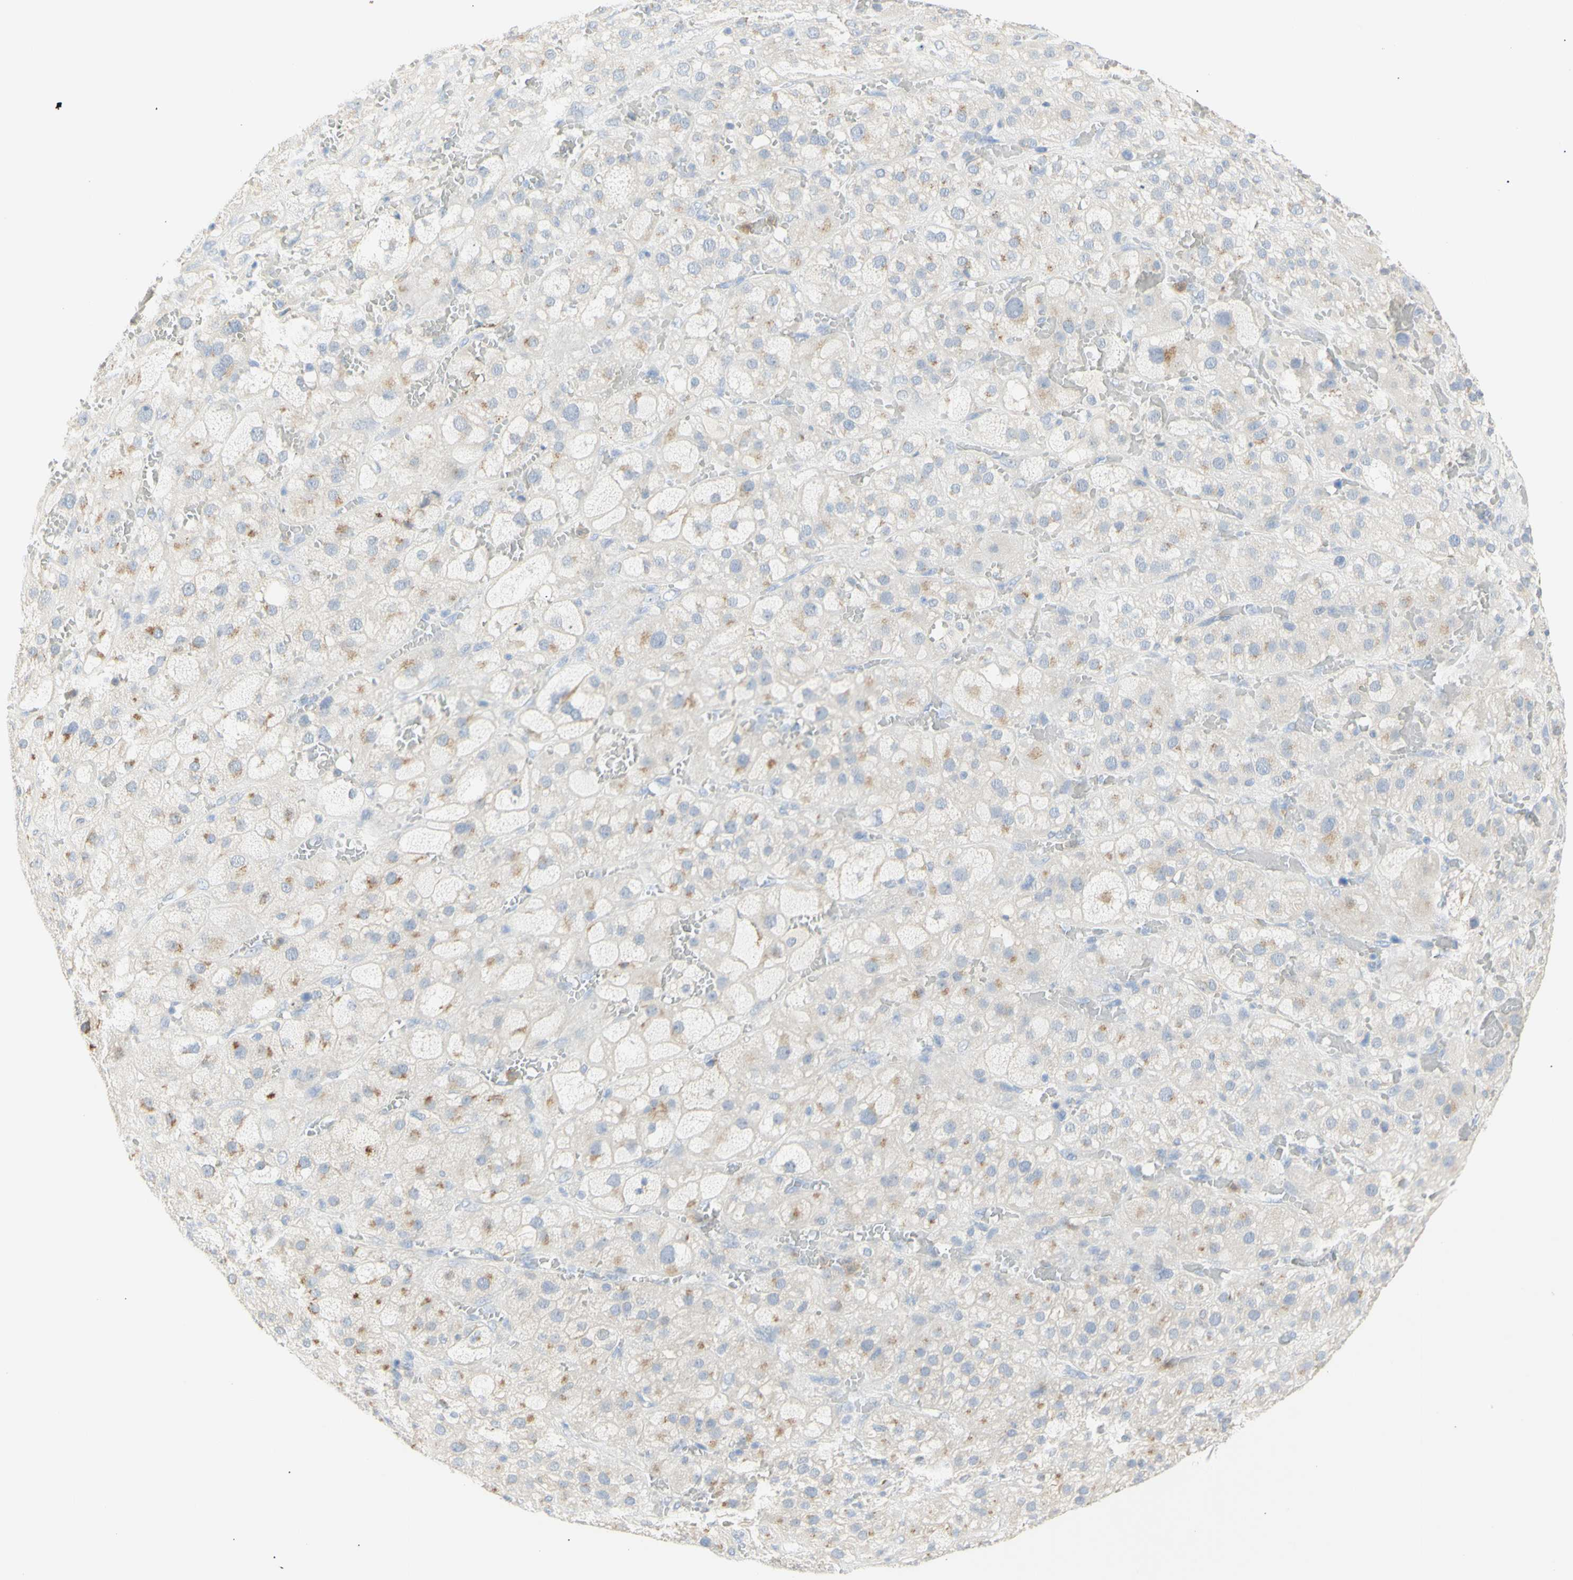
{"staining": {"intensity": "weak", "quantity": "25%-75%", "location": "cytoplasmic/membranous"}, "tissue": "adrenal gland", "cell_type": "Glandular cells", "image_type": "normal", "snomed": [{"axis": "morphology", "description": "Normal tissue, NOS"}, {"axis": "topography", "description": "Adrenal gland"}], "caption": "A brown stain highlights weak cytoplasmic/membranous staining of a protein in glandular cells of unremarkable adrenal gland.", "gene": "B4GALNT3", "patient": {"sex": "female", "age": 47}}